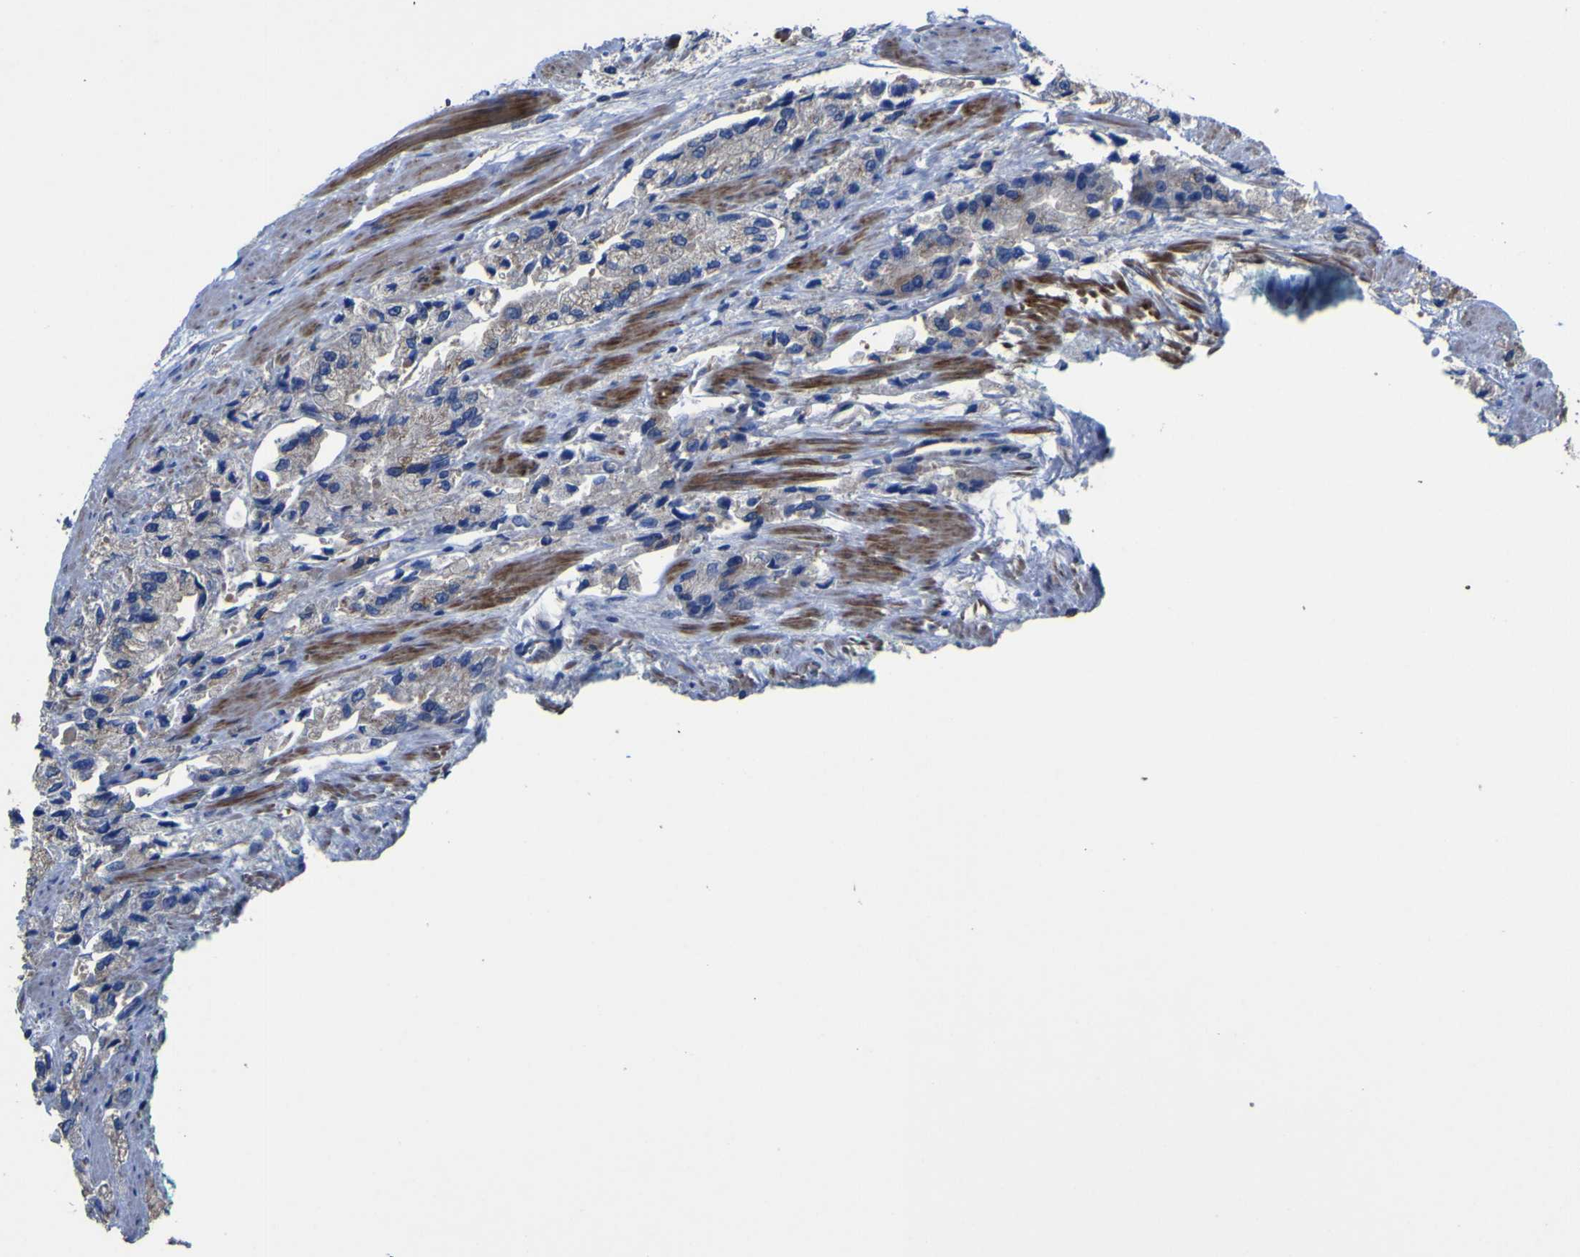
{"staining": {"intensity": "weak", "quantity": "<25%", "location": "cytoplasmic/membranous"}, "tissue": "prostate cancer", "cell_type": "Tumor cells", "image_type": "cancer", "snomed": [{"axis": "morphology", "description": "Adenocarcinoma, High grade"}, {"axis": "topography", "description": "Prostate"}], "caption": "The image shows no significant staining in tumor cells of prostate adenocarcinoma (high-grade).", "gene": "AGO4", "patient": {"sex": "male", "age": 58}}